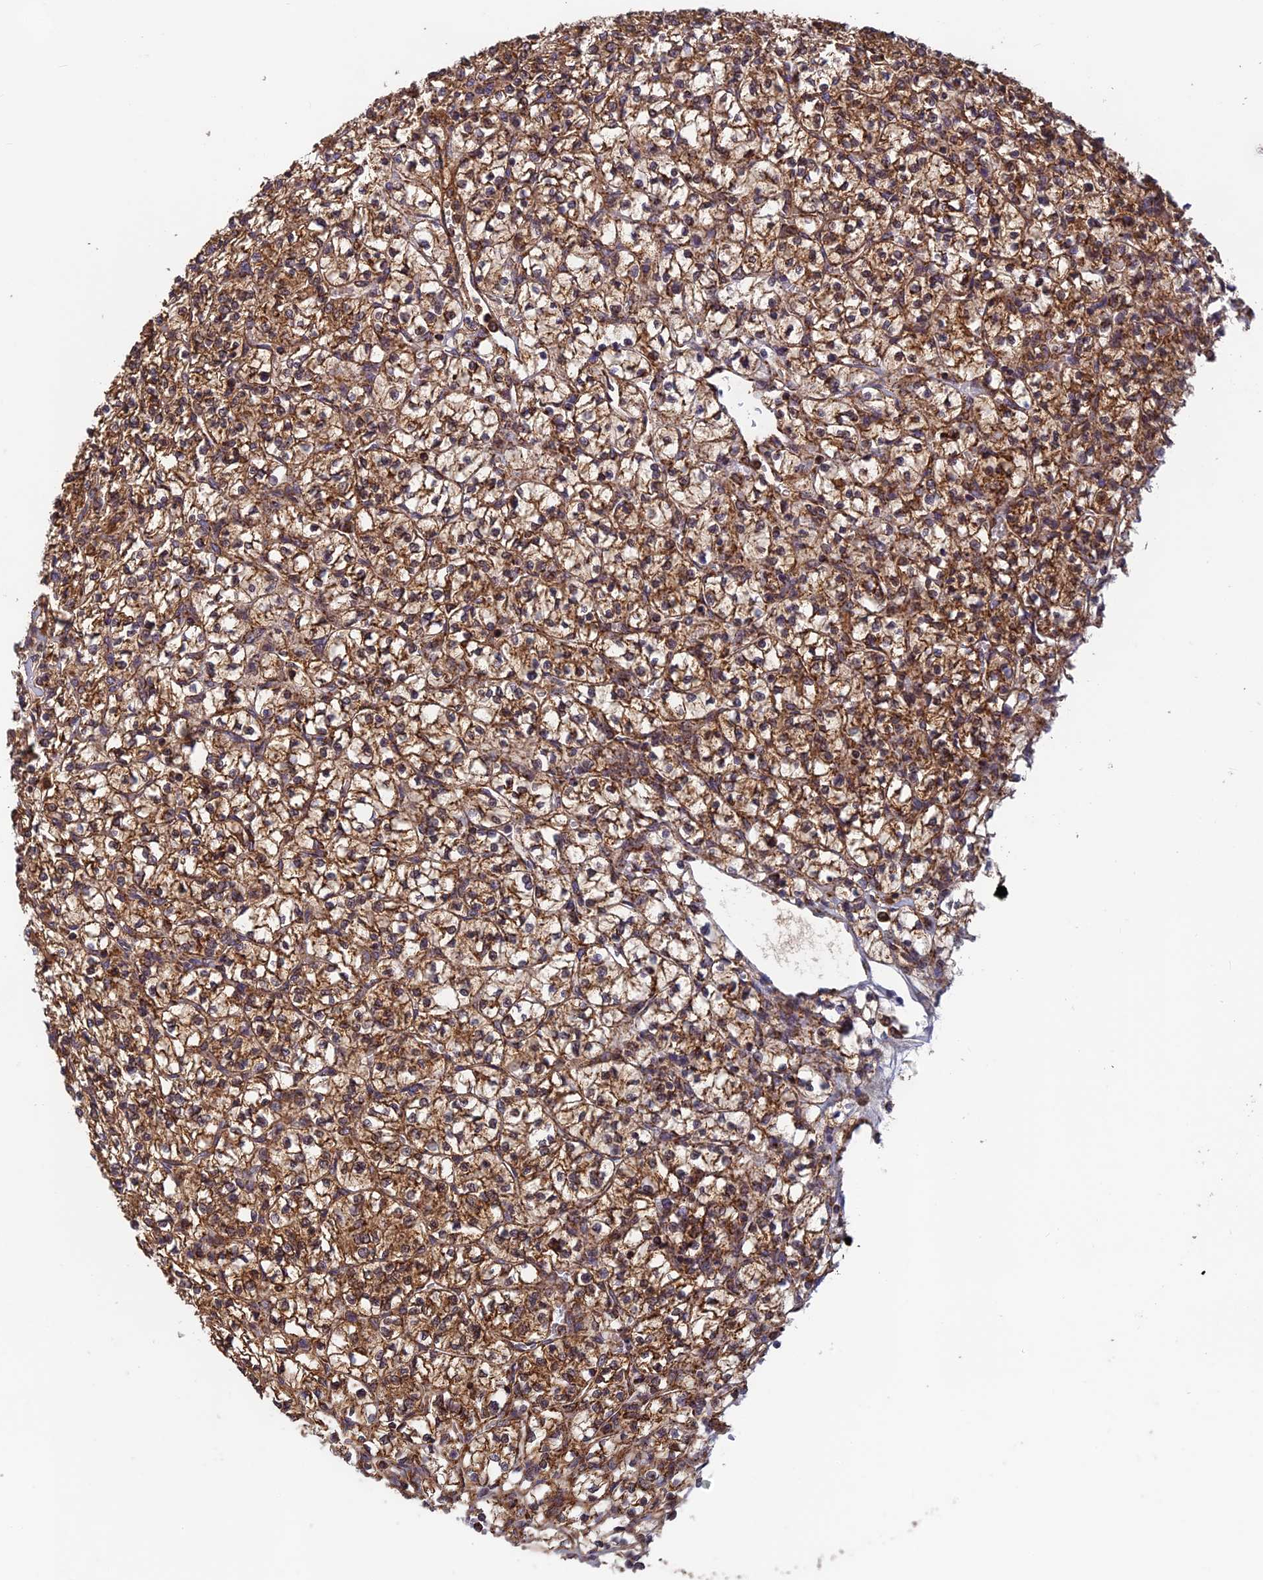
{"staining": {"intensity": "moderate", "quantity": ">75%", "location": "cytoplasmic/membranous"}, "tissue": "renal cancer", "cell_type": "Tumor cells", "image_type": "cancer", "snomed": [{"axis": "morphology", "description": "Adenocarcinoma, NOS"}, {"axis": "topography", "description": "Kidney"}], "caption": "A brown stain highlights moderate cytoplasmic/membranous expression of a protein in human adenocarcinoma (renal) tumor cells.", "gene": "CCDC15", "patient": {"sex": "female", "age": 64}}